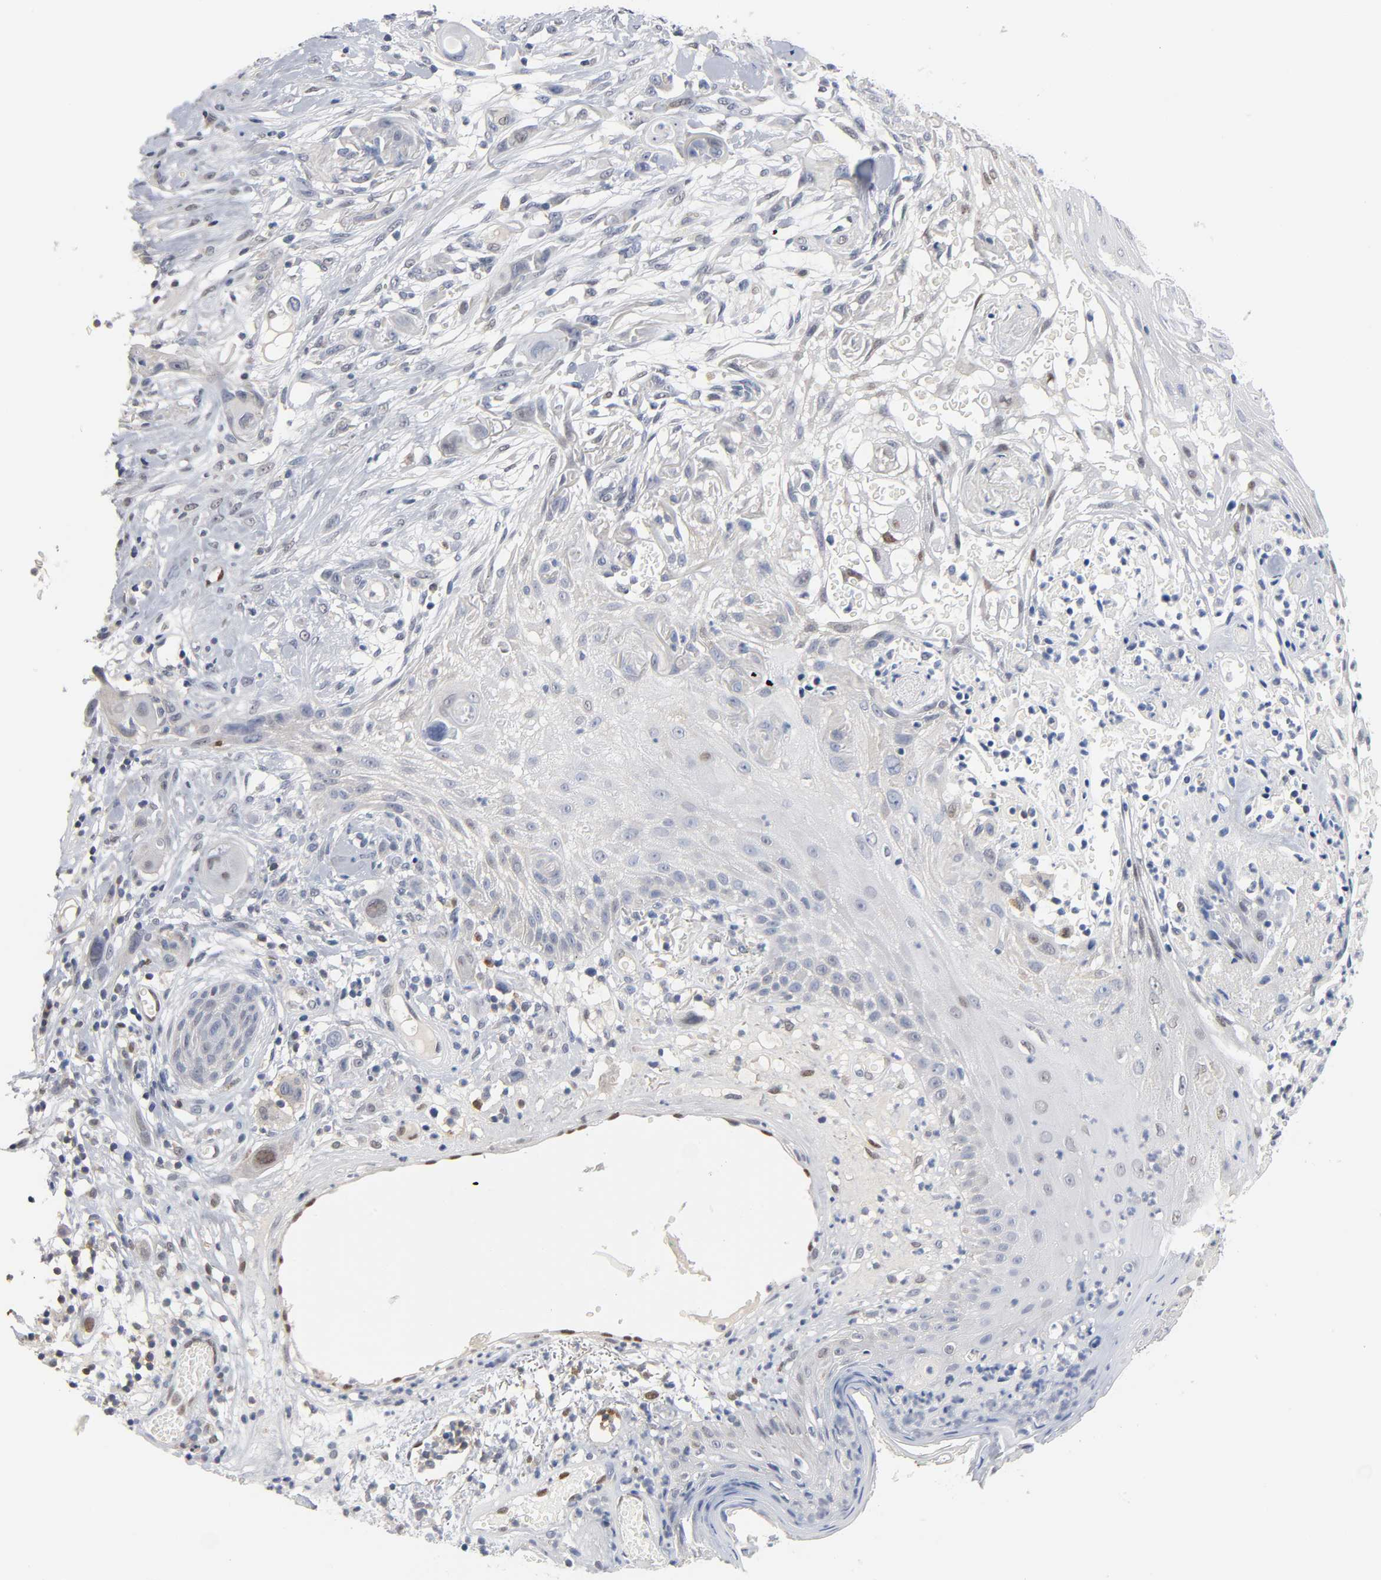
{"staining": {"intensity": "negative", "quantity": "none", "location": "none"}, "tissue": "skin cancer", "cell_type": "Tumor cells", "image_type": "cancer", "snomed": [{"axis": "morphology", "description": "Normal tissue, NOS"}, {"axis": "morphology", "description": "Squamous cell carcinoma, NOS"}, {"axis": "topography", "description": "Skin"}], "caption": "Immunohistochemistry image of skin cancer (squamous cell carcinoma) stained for a protein (brown), which demonstrates no expression in tumor cells.", "gene": "NFATC1", "patient": {"sex": "female", "age": 59}}